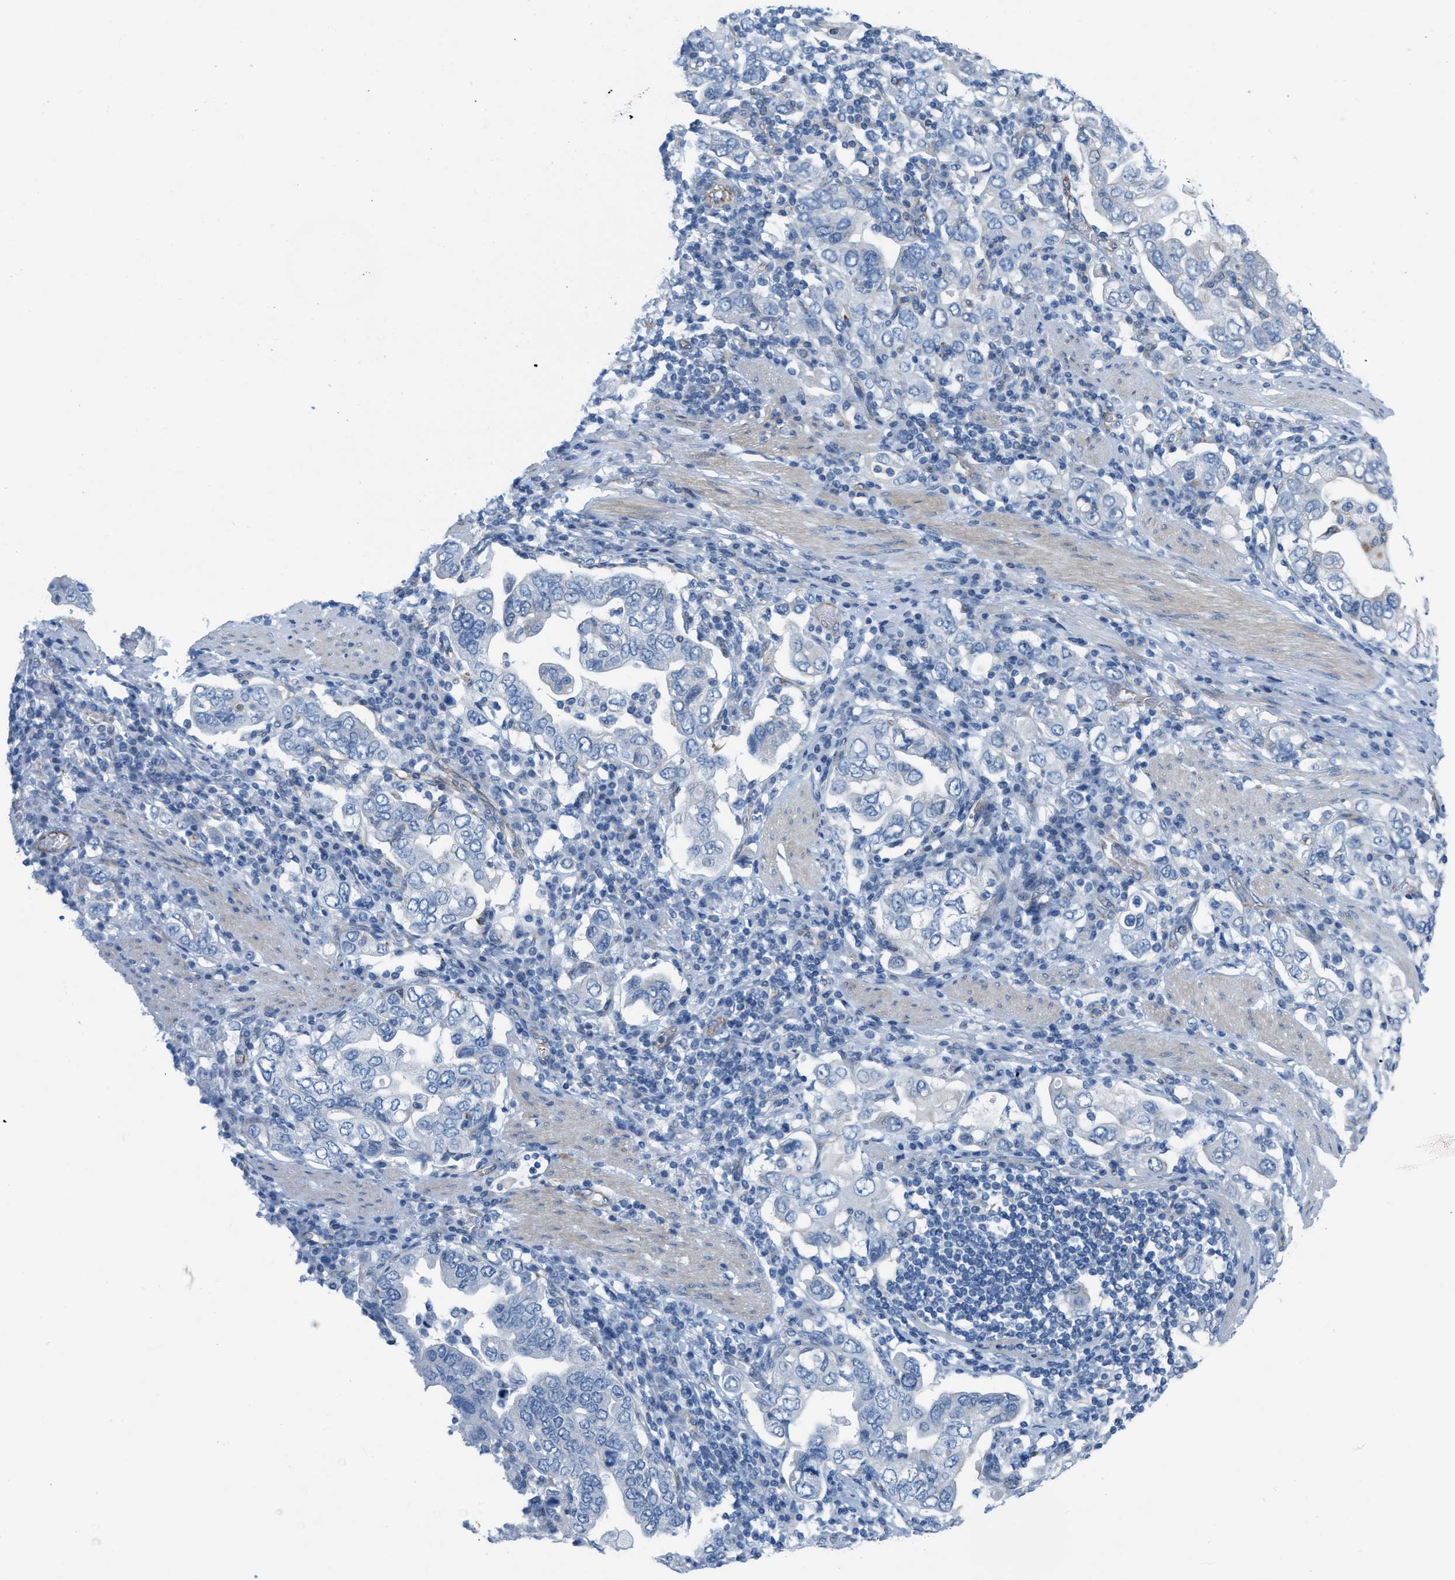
{"staining": {"intensity": "negative", "quantity": "none", "location": "none"}, "tissue": "stomach cancer", "cell_type": "Tumor cells", "image_type": "cancer", "snomed": [{"axis": "morphology", "description": "Adenocarcinoma, NOS"}, {"axis": "topography", "description": "Stomach, upper"}], "caption": "This is an immunohistochemistry (IHC) histopathology image of adenocarcinoma (stomach). There is no staining in tumor cells.", "gene": "SLC12A1", "patient": {"sex": "male", "age": 62}}